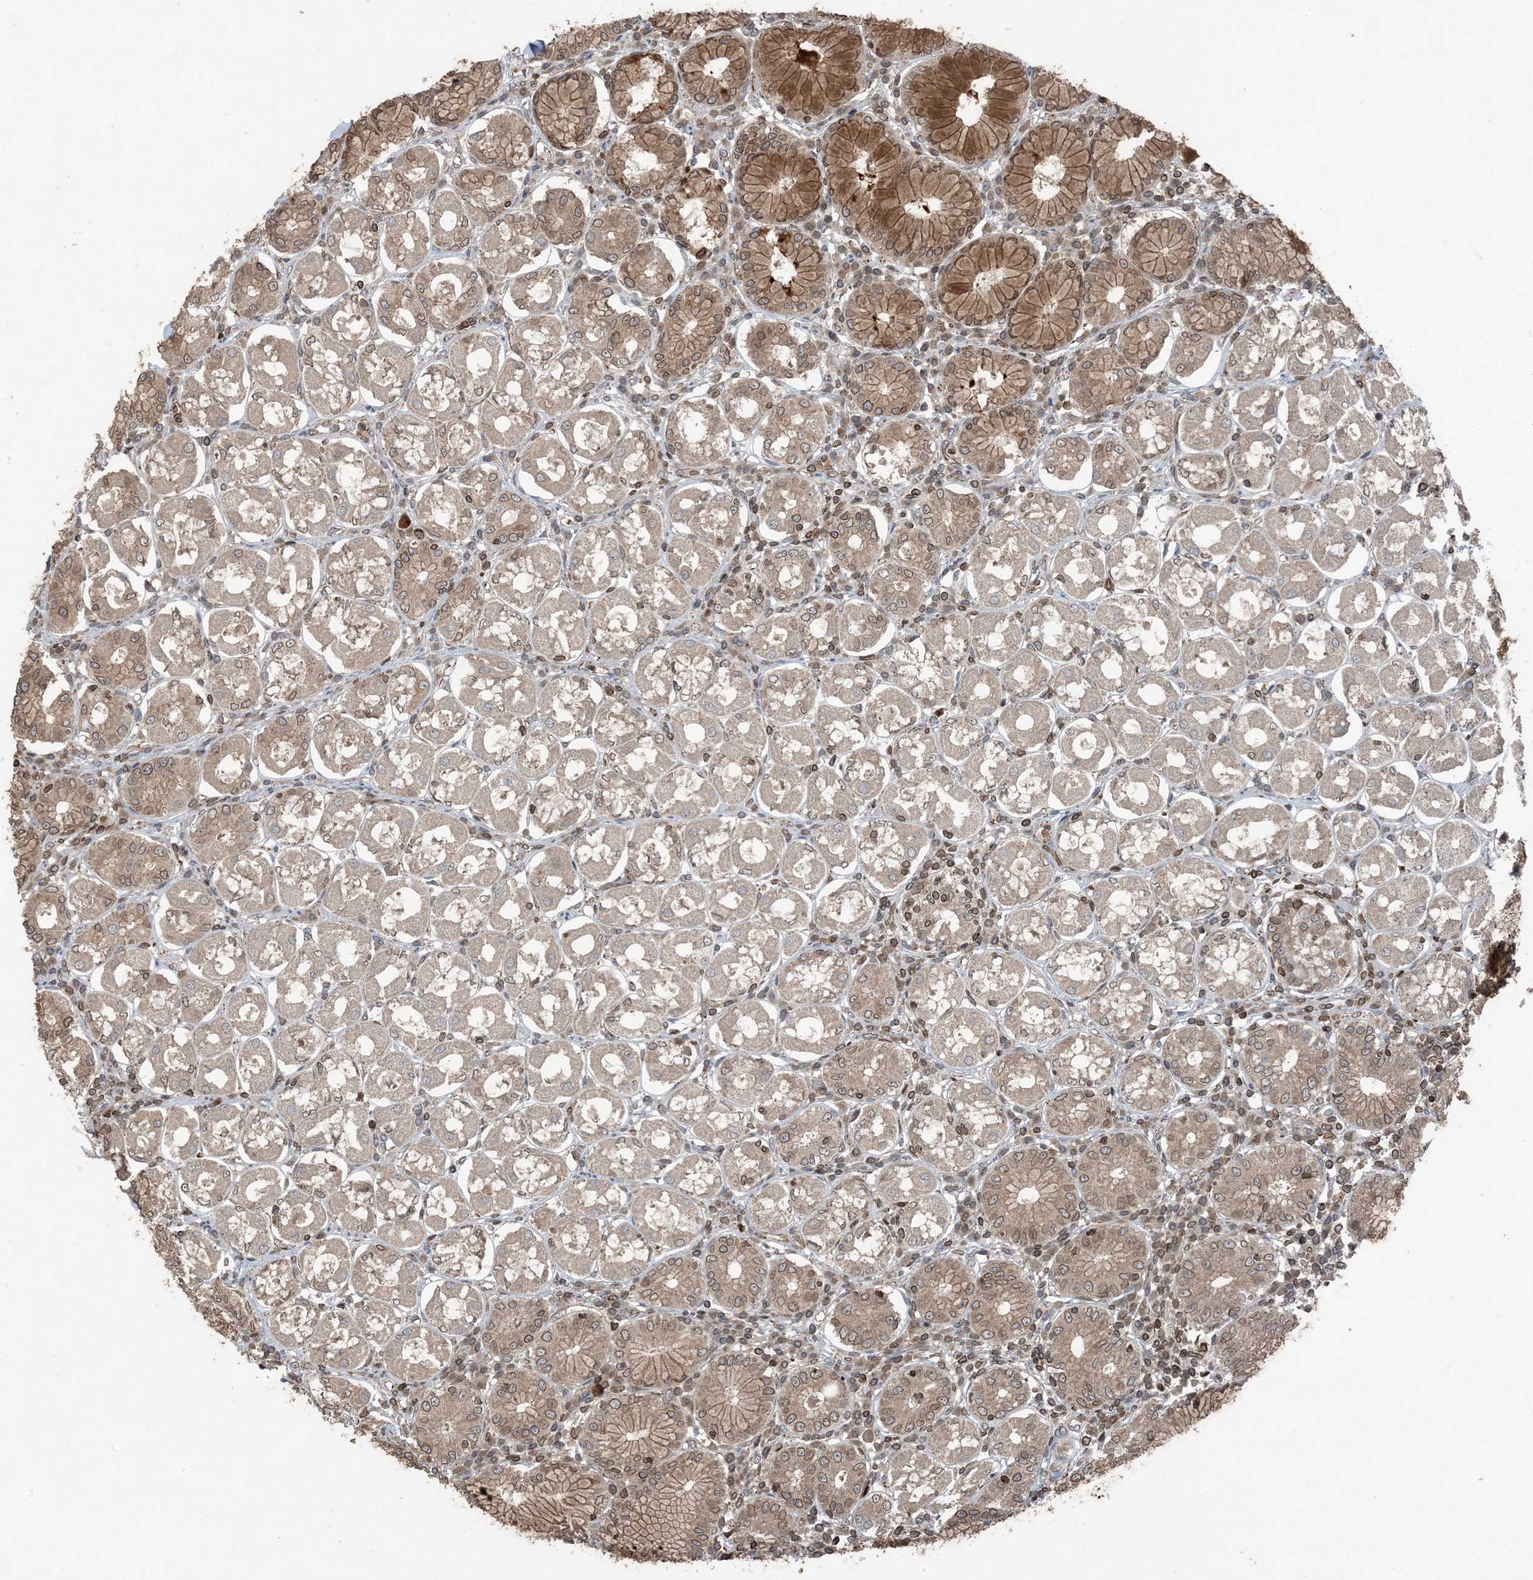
{"staining": {"intensity": "moderate", "quantity": "25%-75%", "location": "cytoplasmic/membranous,nuclear"}, "tissue": "stomach", "cell_type": "Glandular cells", "image_type": "normal", "snomed": [{"axis": "morphology", "description": "Normal tissue, NOS"}, {"axis": "topography", "description": "Stomach, lower"}], "caption": "Immunohistochemistry staining of normal stomach, which demonstrates medium levels of moderate cytoplasmic/membranous,nuclear staining in approximately 25%-75% of glandular cells indicating moderate cytoplasmic/membranous,nuclear protein positivity. The staining was performed using DAB (3,3'-diaminobenzidine) (brown) for protein detection and nuclei were counterstained in hematoxylin (blue).", "gene": "ZFAND2B", "patient": {"sex": "female", "age": 56}}